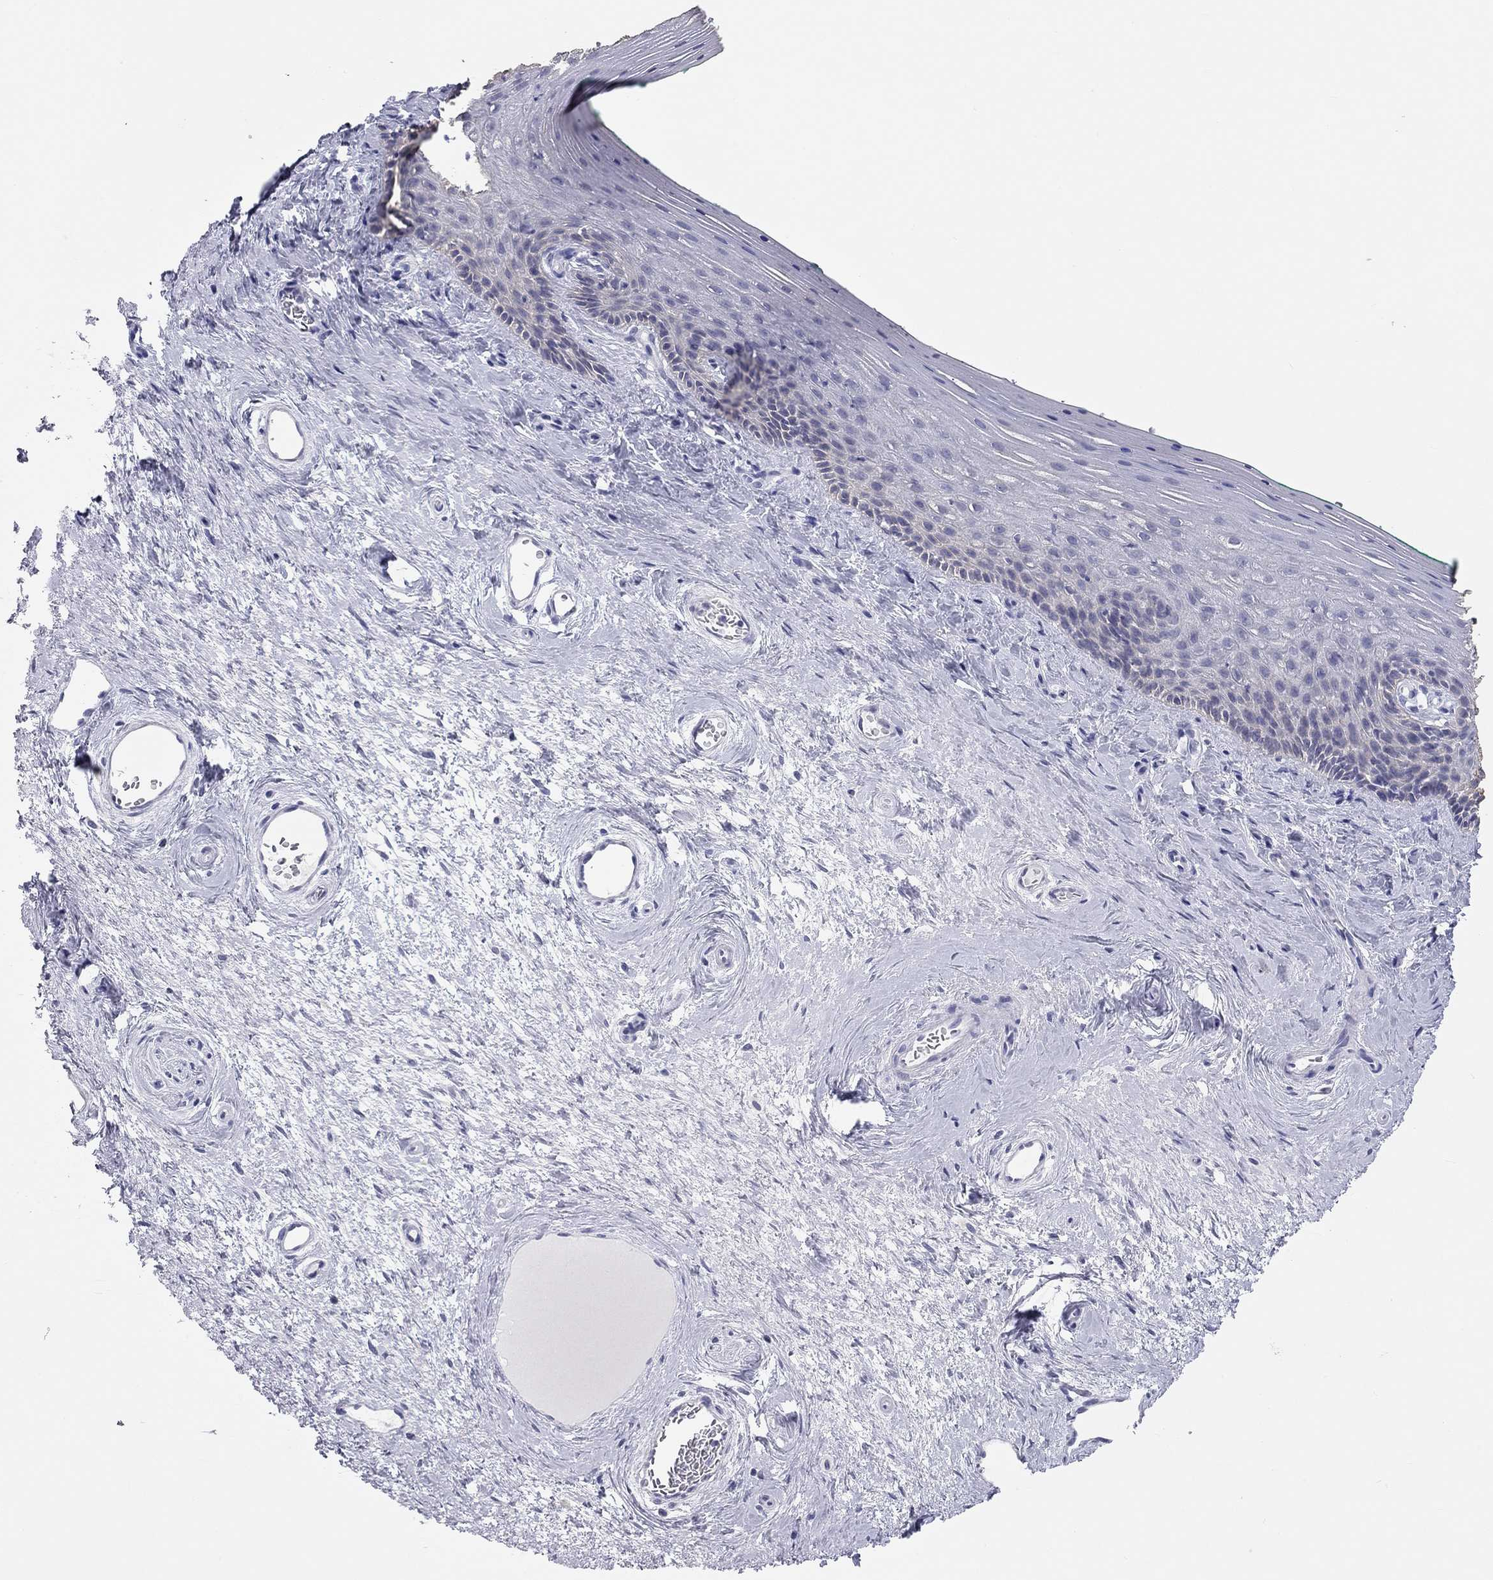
{"staining": {"intensity": "negative", "quantity": "none", "location": "none"}, "tissue": "vagina", "cell_type": "Squamous epithelial cells", "image_type": "normal", "snomed": [{"axis": "morphology", "description": "Normal tissue, NOS"}, {"axis": "topography", "description": "Vagina"}], "caption": "Immunohistochemical staining of normal human vagina displays no significant staining in squamous epithelial cells.", "gene": "AK8", "patient": {"sex": "female", "age": 45}}